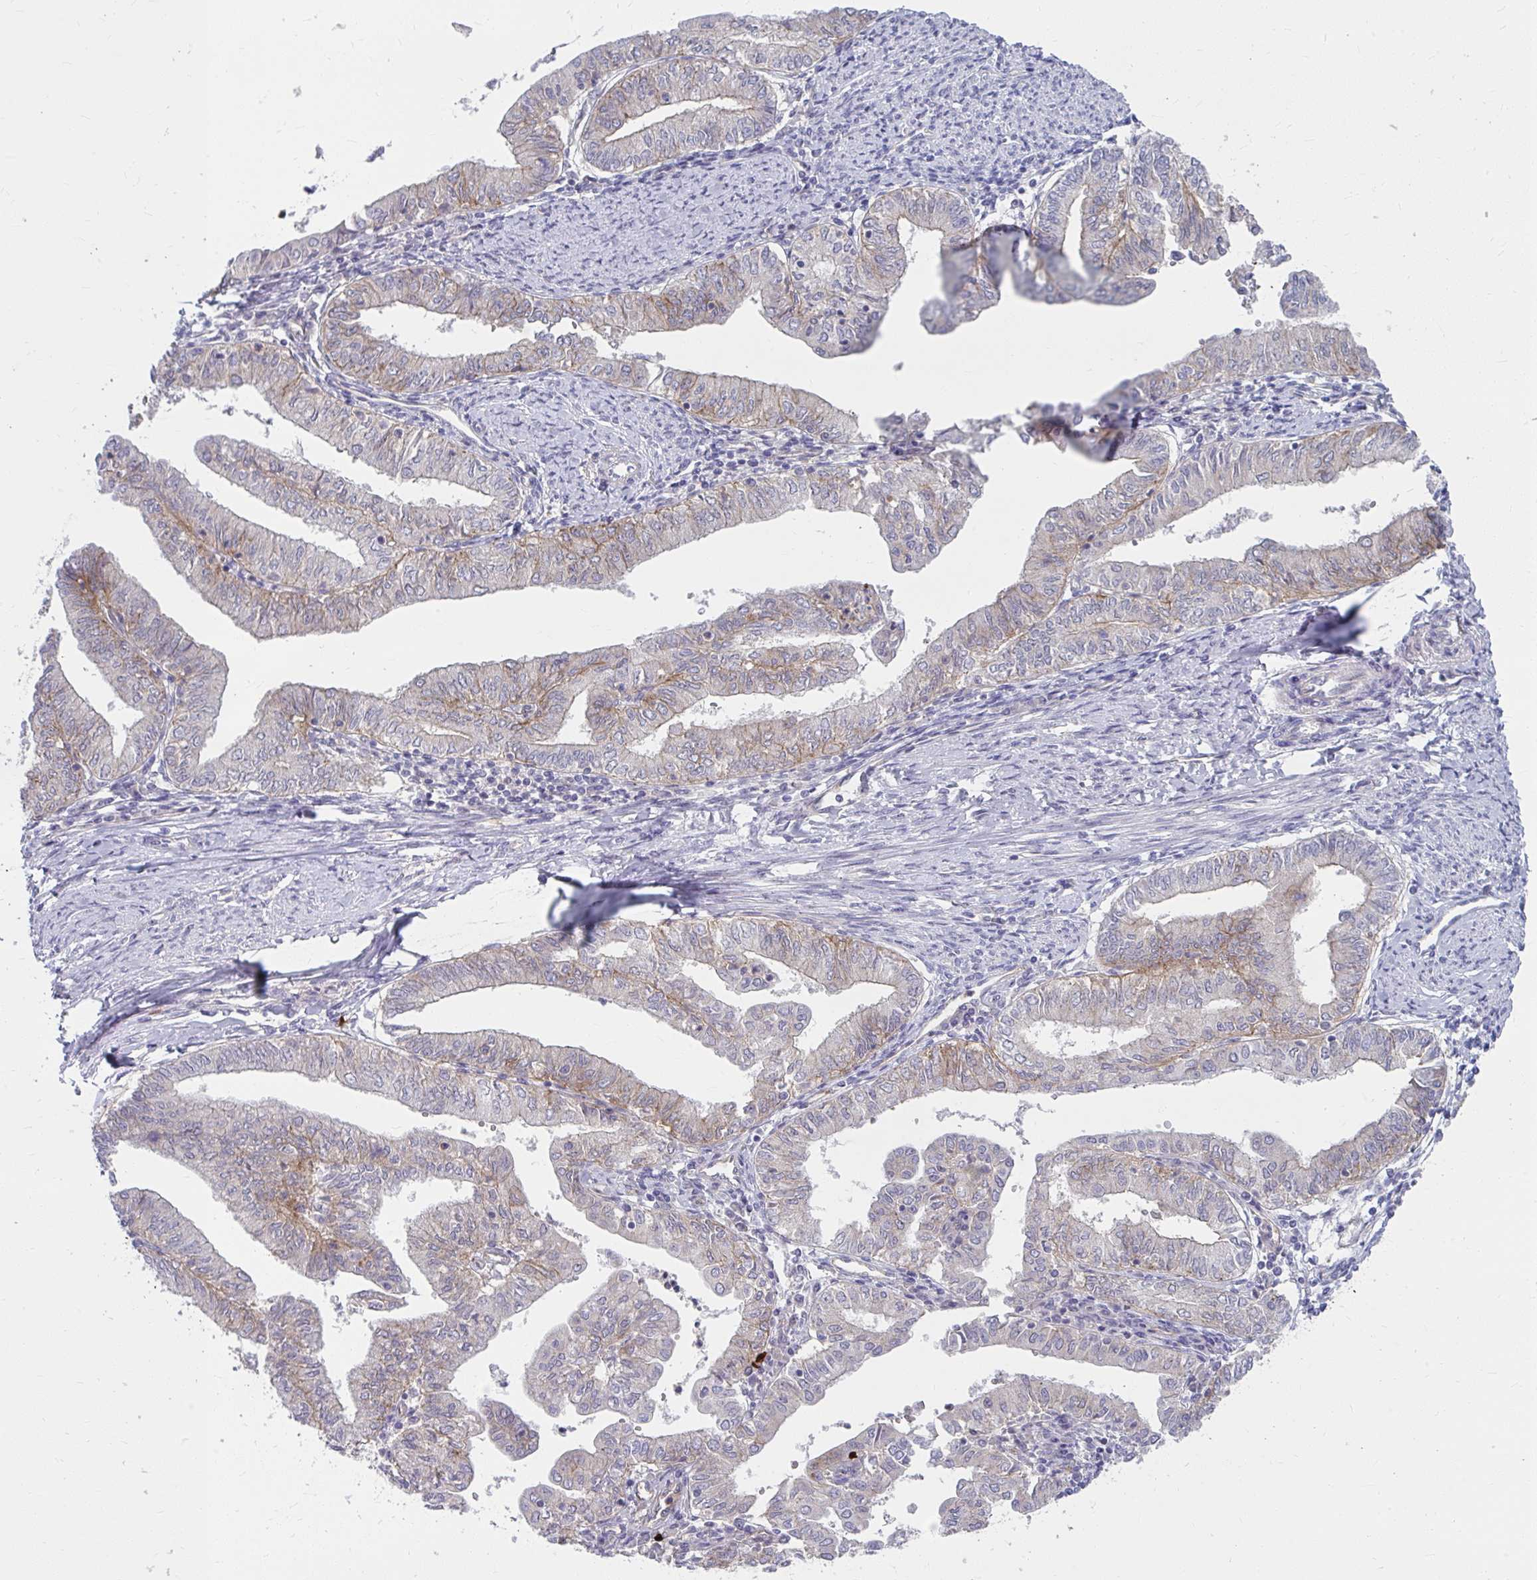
{"staining": {"intensity": "negative", "quantity": "none", "location": "none"}, "tissue": "endometrial cancer", "cell_type": "Tumor cells", "image_type": "cancer", "snomed": [{"axis": "morphology", "description": "Adenocarcinoma, NOS"}, {"axis": "topography", "description": "Endometrium"}], "caption": "This is an immunohistochemistry (IHC) photomicrograph of human endometrial adenocarcinoma. There is no staining in tumor cells.", "gene": "MUS81", "patient": {"sex": "female", "age": 66}}